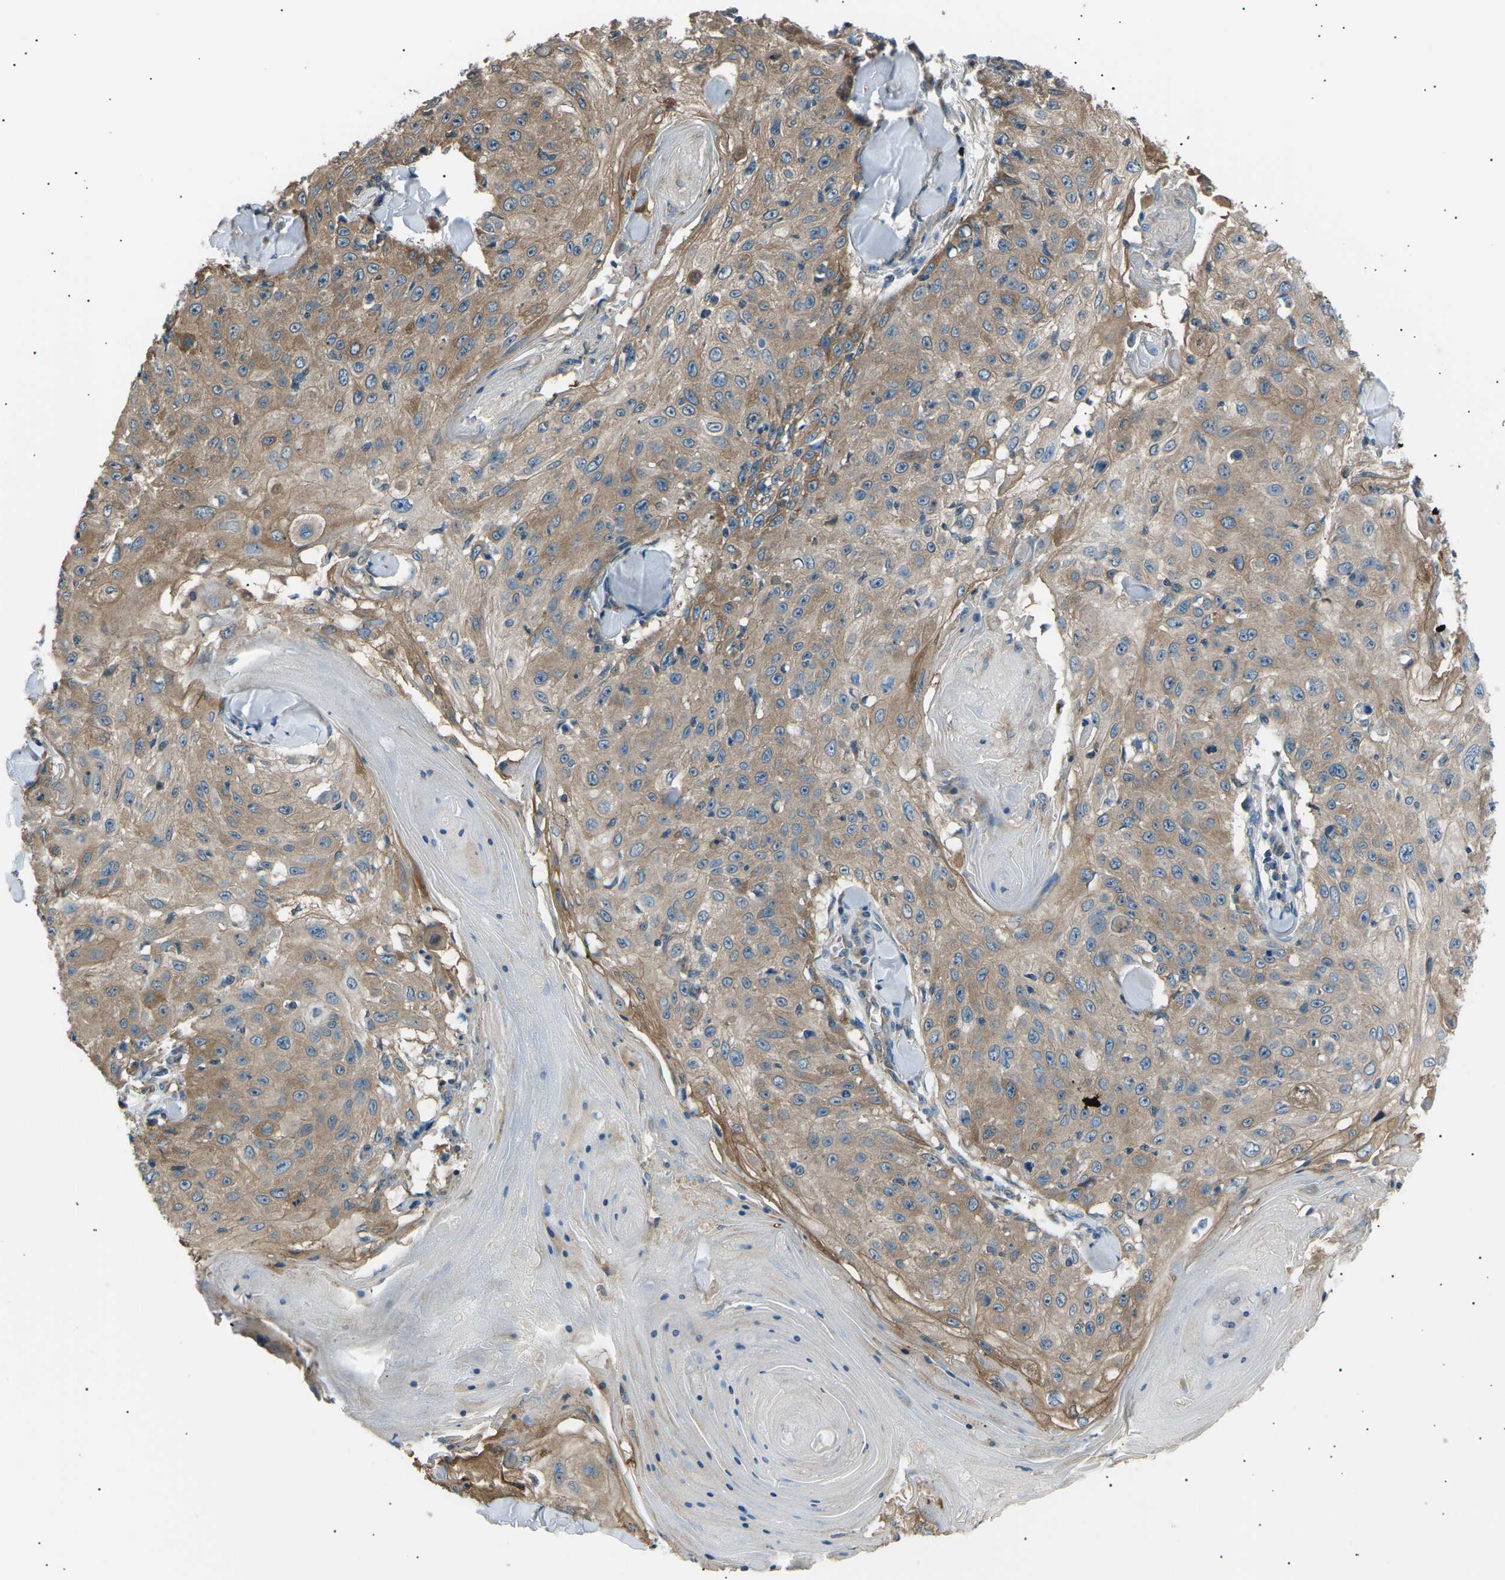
{"staining": {"intensity": "moderate", "quantity": ">75%", "location": "cytoplasmic/membranous"}, "tissue": "skin cancer", "cell_type": "Tumor cells", "image_type": "cancer", "snomed": [{"axis": "morphology", "description": "Squamous cell carcinoma, NOS"}, {"axis": "topography", "description": "Skin"}], "caption": "Immunohistochemistry of human squamous cell carcinoma (skin) shows medium levels of moderate cytoplasmic/membranous staining in approximately >75% of tumor cells.", "gene": "SLK", "patient": {"sex": "male", "age": 86}}